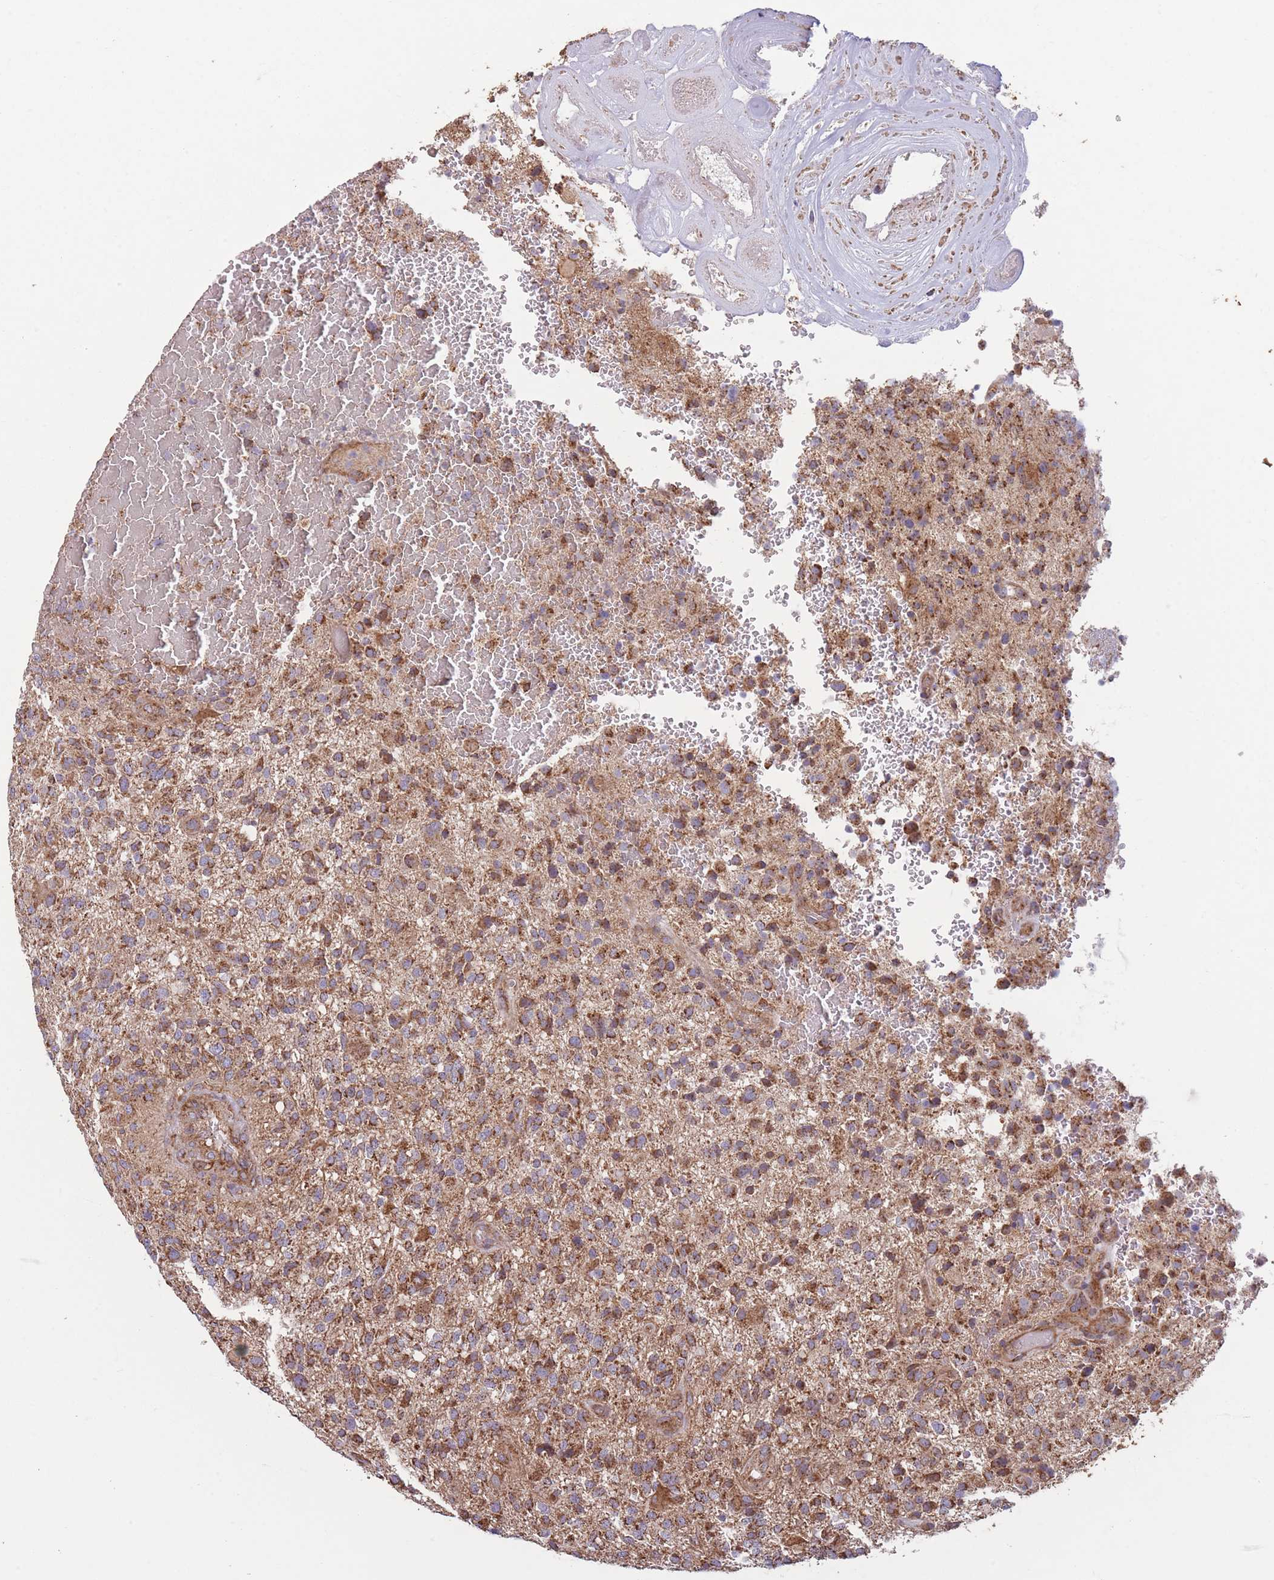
{"staining": {"intensity": "moderate", "quantity": ">75%", "location": "cytoplasmic/membranous"}, "tissue": "glioma", "cell_type": "Tumor cells", "image_type": "cancer", "snomed": [{"axis": "morphology", "description": "Glioma, malignant, High grade"}, {"axis": "topography", "description": "Brain"}], "caption": "Human glioma stained with a brown dye reveals moderate cytoplasmic/membranous positive expression in about >75% of tumor cells.", "gene": "KIF16B", "patient": {"sex": "male", "age": 47}}